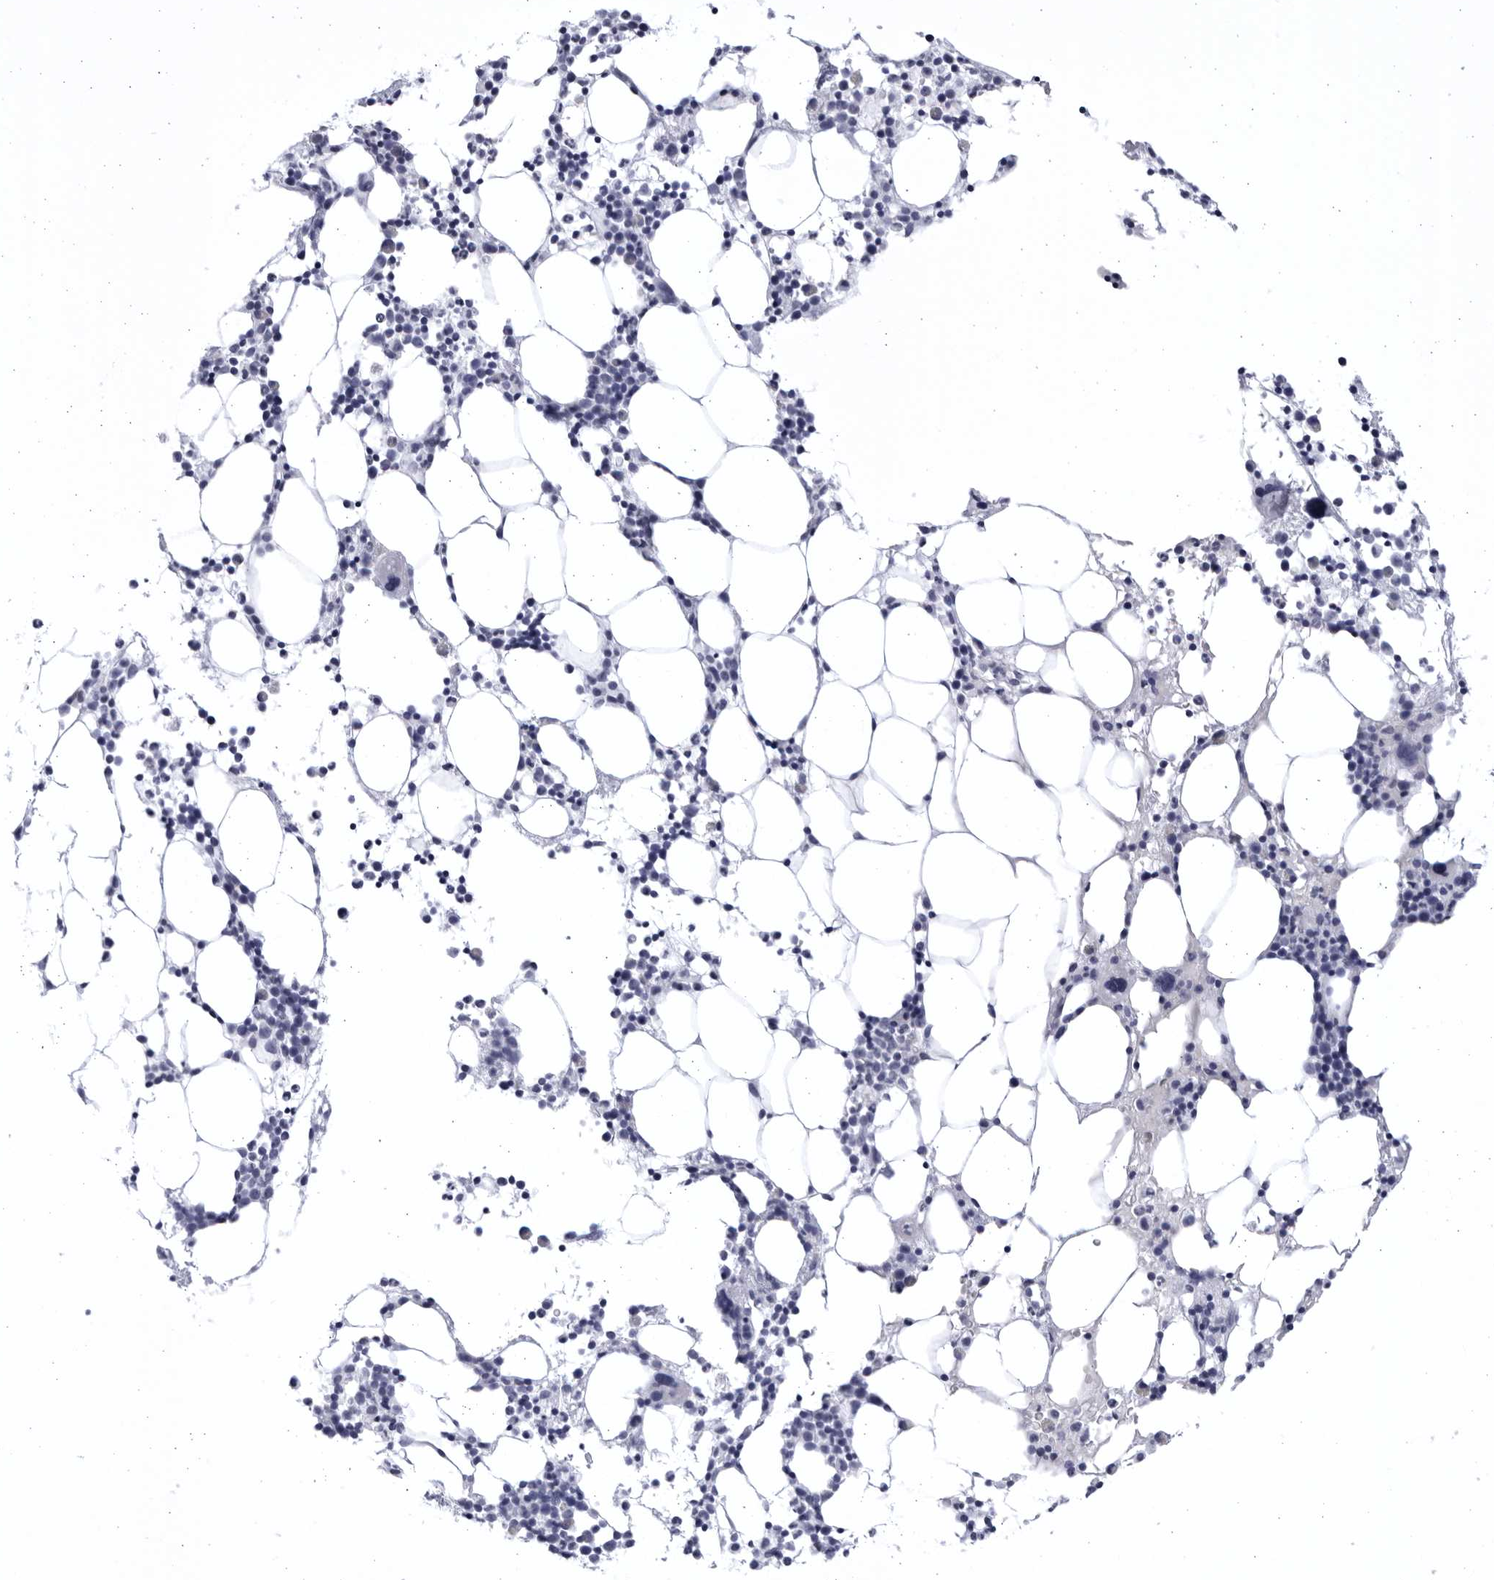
{"staining": {"intensity": "negative", "quantity": "none", "location": "none"}, "tissue": "bone marrow", "cell_type": "Hematopoietic cells", "image_type": "normal", "snomed": [{"axis": "morphology", "description": "Normal tissue, NOS"}, {"axis": "morphology", "description": "Inflammation, NOS"}, {"axis": "topography", "description": "Bone marrow"}], "caption": "Photomicrograph shows no significant protein staining in hematopoietic cells of benign bone marrow.", "gene": "CCDC181", "patient": {"sex": "male", "age": 31}}